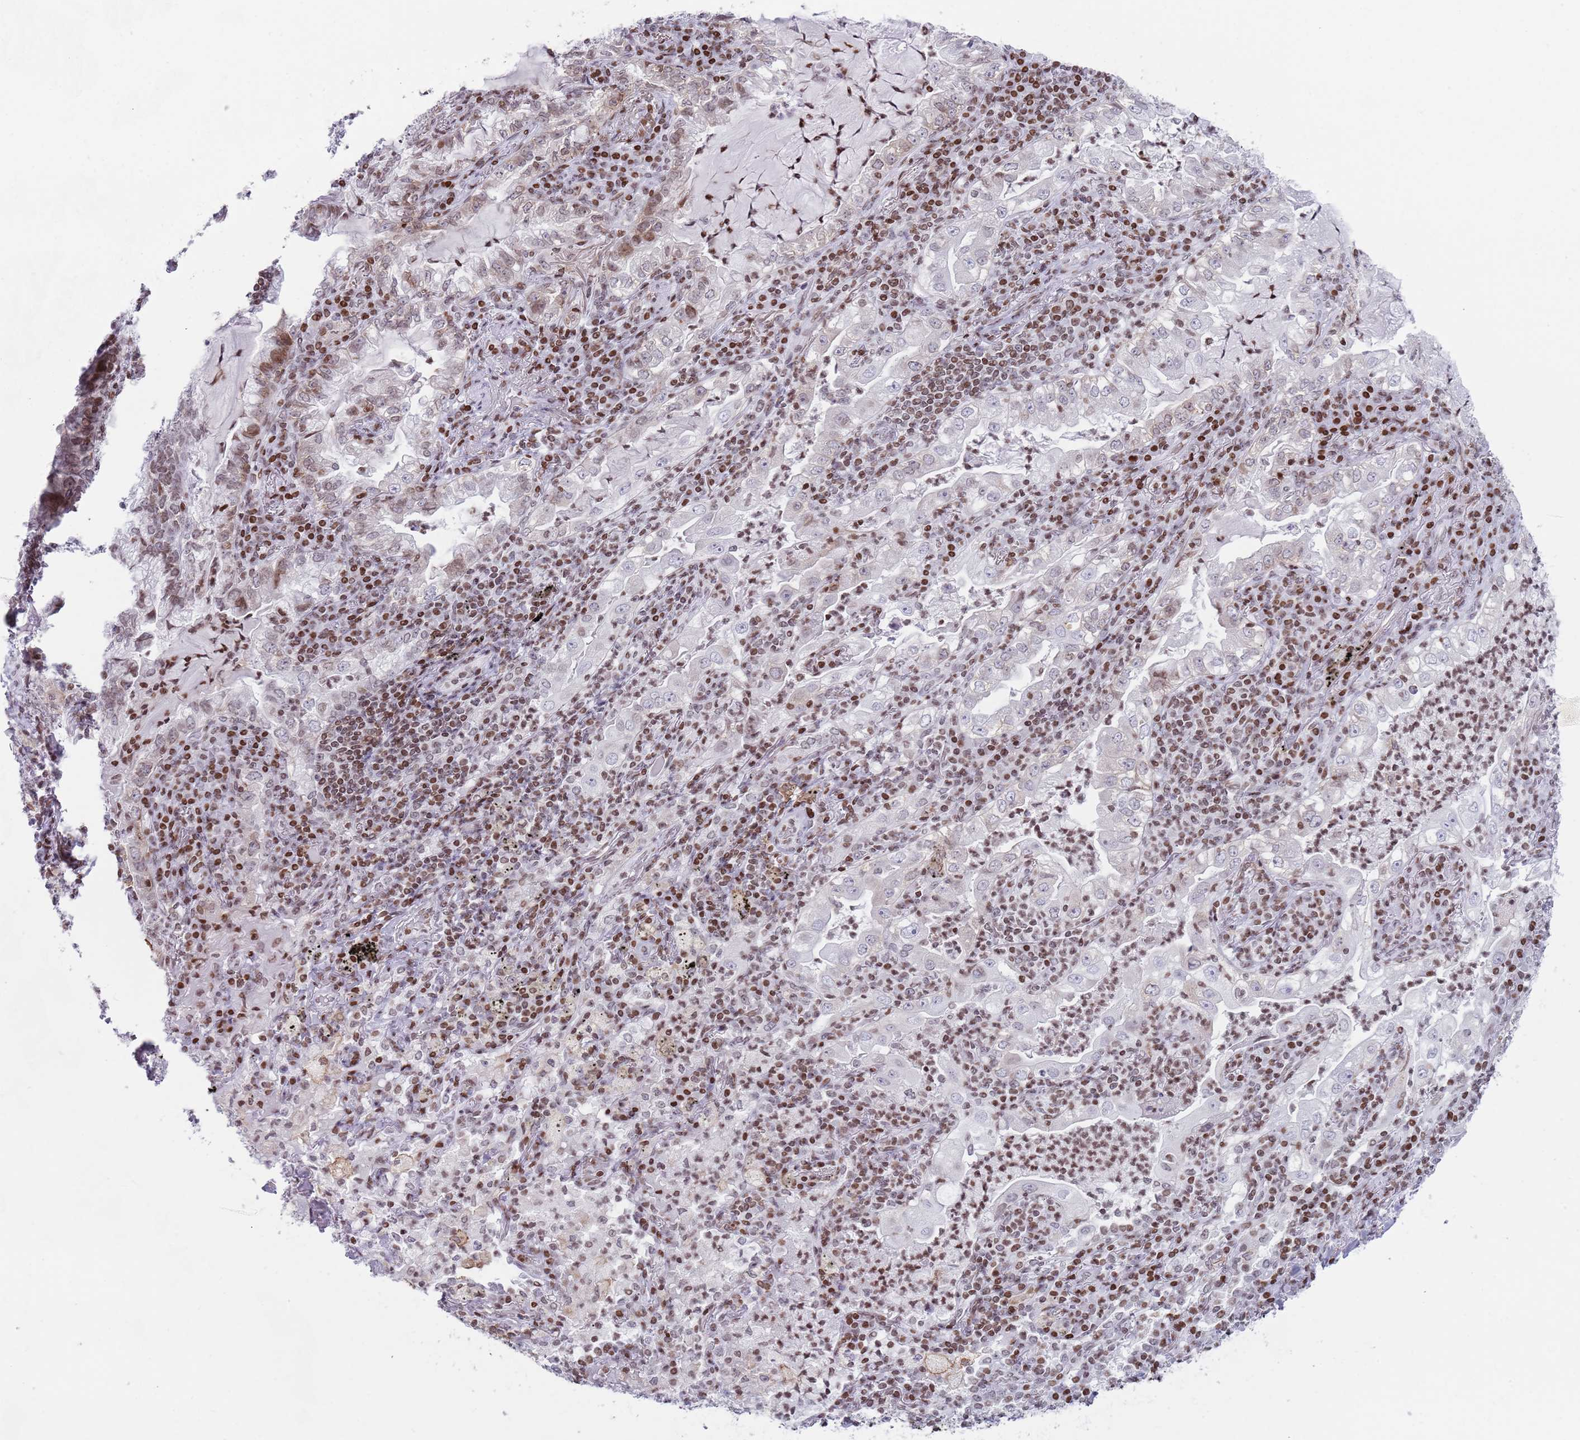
{"staining": {"intensity": "moderate", "quantity": "25%-75%", "location": "nuclear"}, "tissue": "lung cancer", "cell_type": "Tumor cells", "image_type": "cancer", "snomed": [{"axis": "morphology", "description": "Adenocarcinoma, NOS"}, {"axis": "topography", "description": "Lung"}], "caption": "The immunohistochemical stain highlights moderate nuclear expression in tumor cells of lung cancer (adenocarcinoma) tissue.", "gene": "HDAC8", "patient": {"sex": "female", "age": 73}}